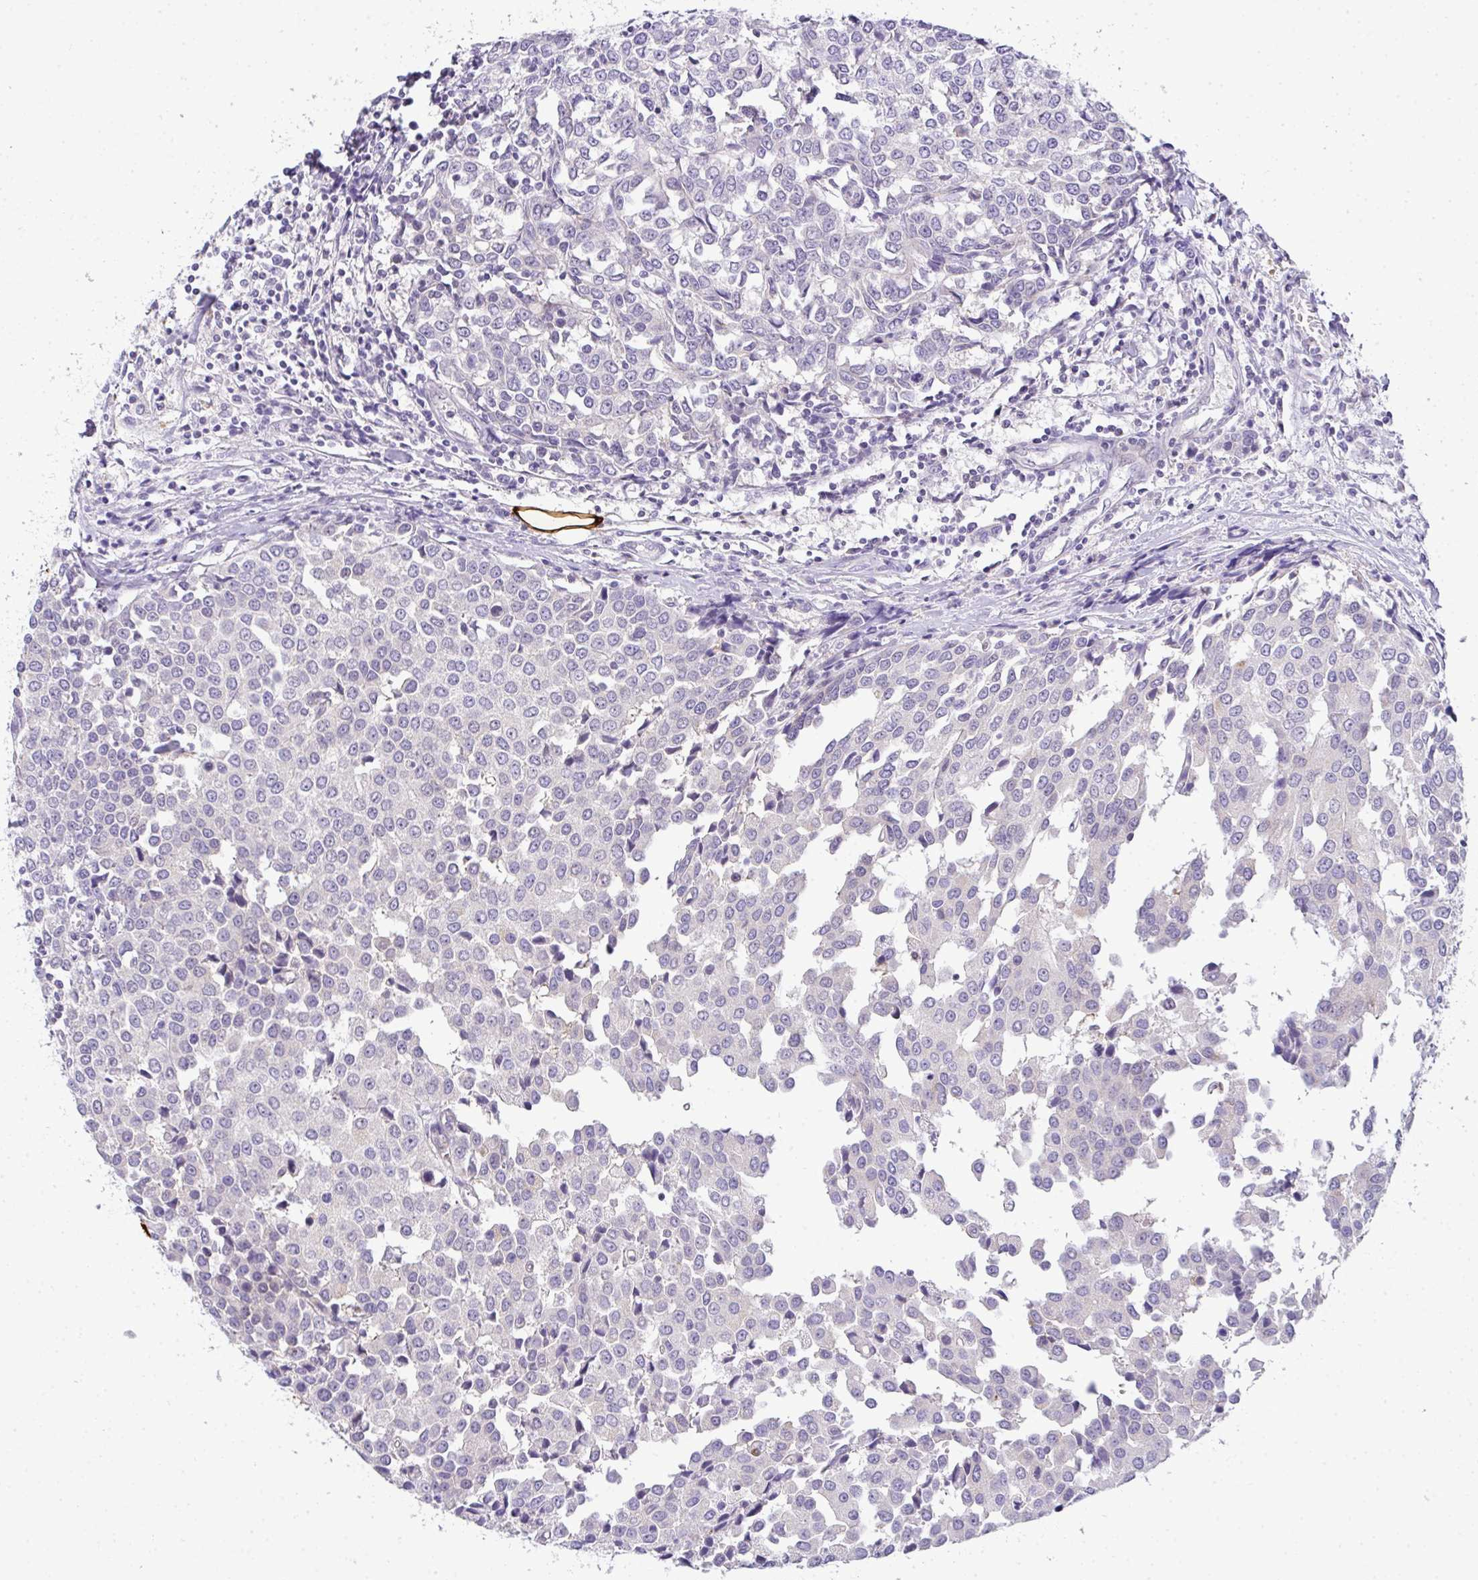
{"staining": {"intensity": "negative", "quantity": "none", "location": "none"}, "tissue": "breast cancer", "cell_type": "Tumor cells", "image_type": "cancer", "snomed": [{"axis": "morphology", "description": "Duct carcinoma"}, {"axis": "topography", "description": "Breast"}], "caption": "High magnification brightfield microscopy of breast cancer (intraductal carcinoma) stained with DAB (3,3'-diaminobenzidine) (brown) and counterstained with hematoxylin (blue): tumor cells show no significant expression.", "gene": "LIPE", "patient": {"sex": "female", "age": 80}}